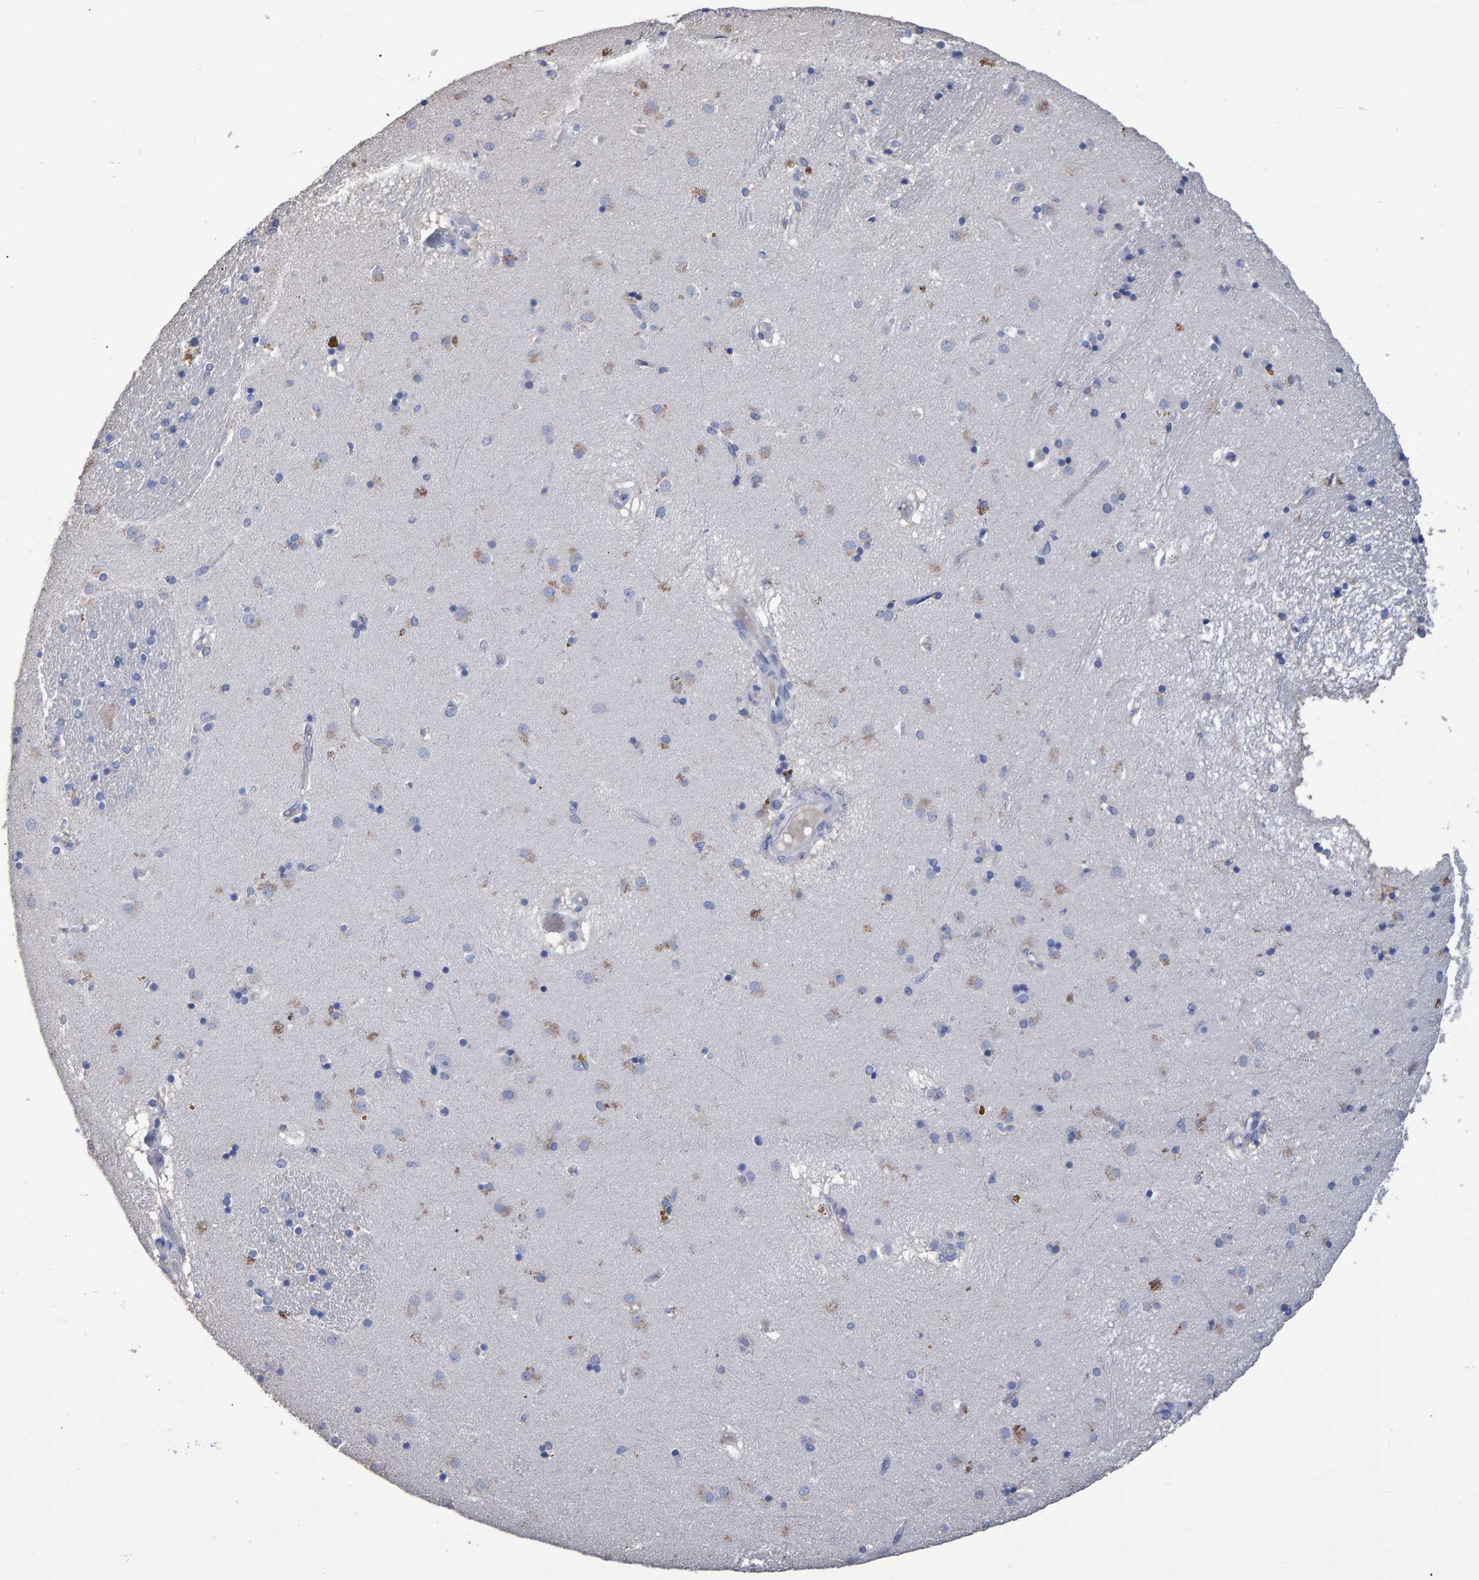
{"staining": {"intensity": "moderate", "quantity": "<25%", "location": "cytoplasmic/membranous"}, "tissue": "caudate", "cell_type": "Glial cells", "image_type": "normal", "snomed": [{"axis": "morphology", "description": "Normal tissue, NOS"}, {"axis": "topography", "description": "Lateral ventricle wall"}], "caption": "Protein expression analysis of normal human caudate reveals moderate cytoplasmic/membranous positivity in about <25% of glial cells. Nuclei are stained in blue.", "gene": "HEMGN", "patient": {"sex": "male", "age": 70}}